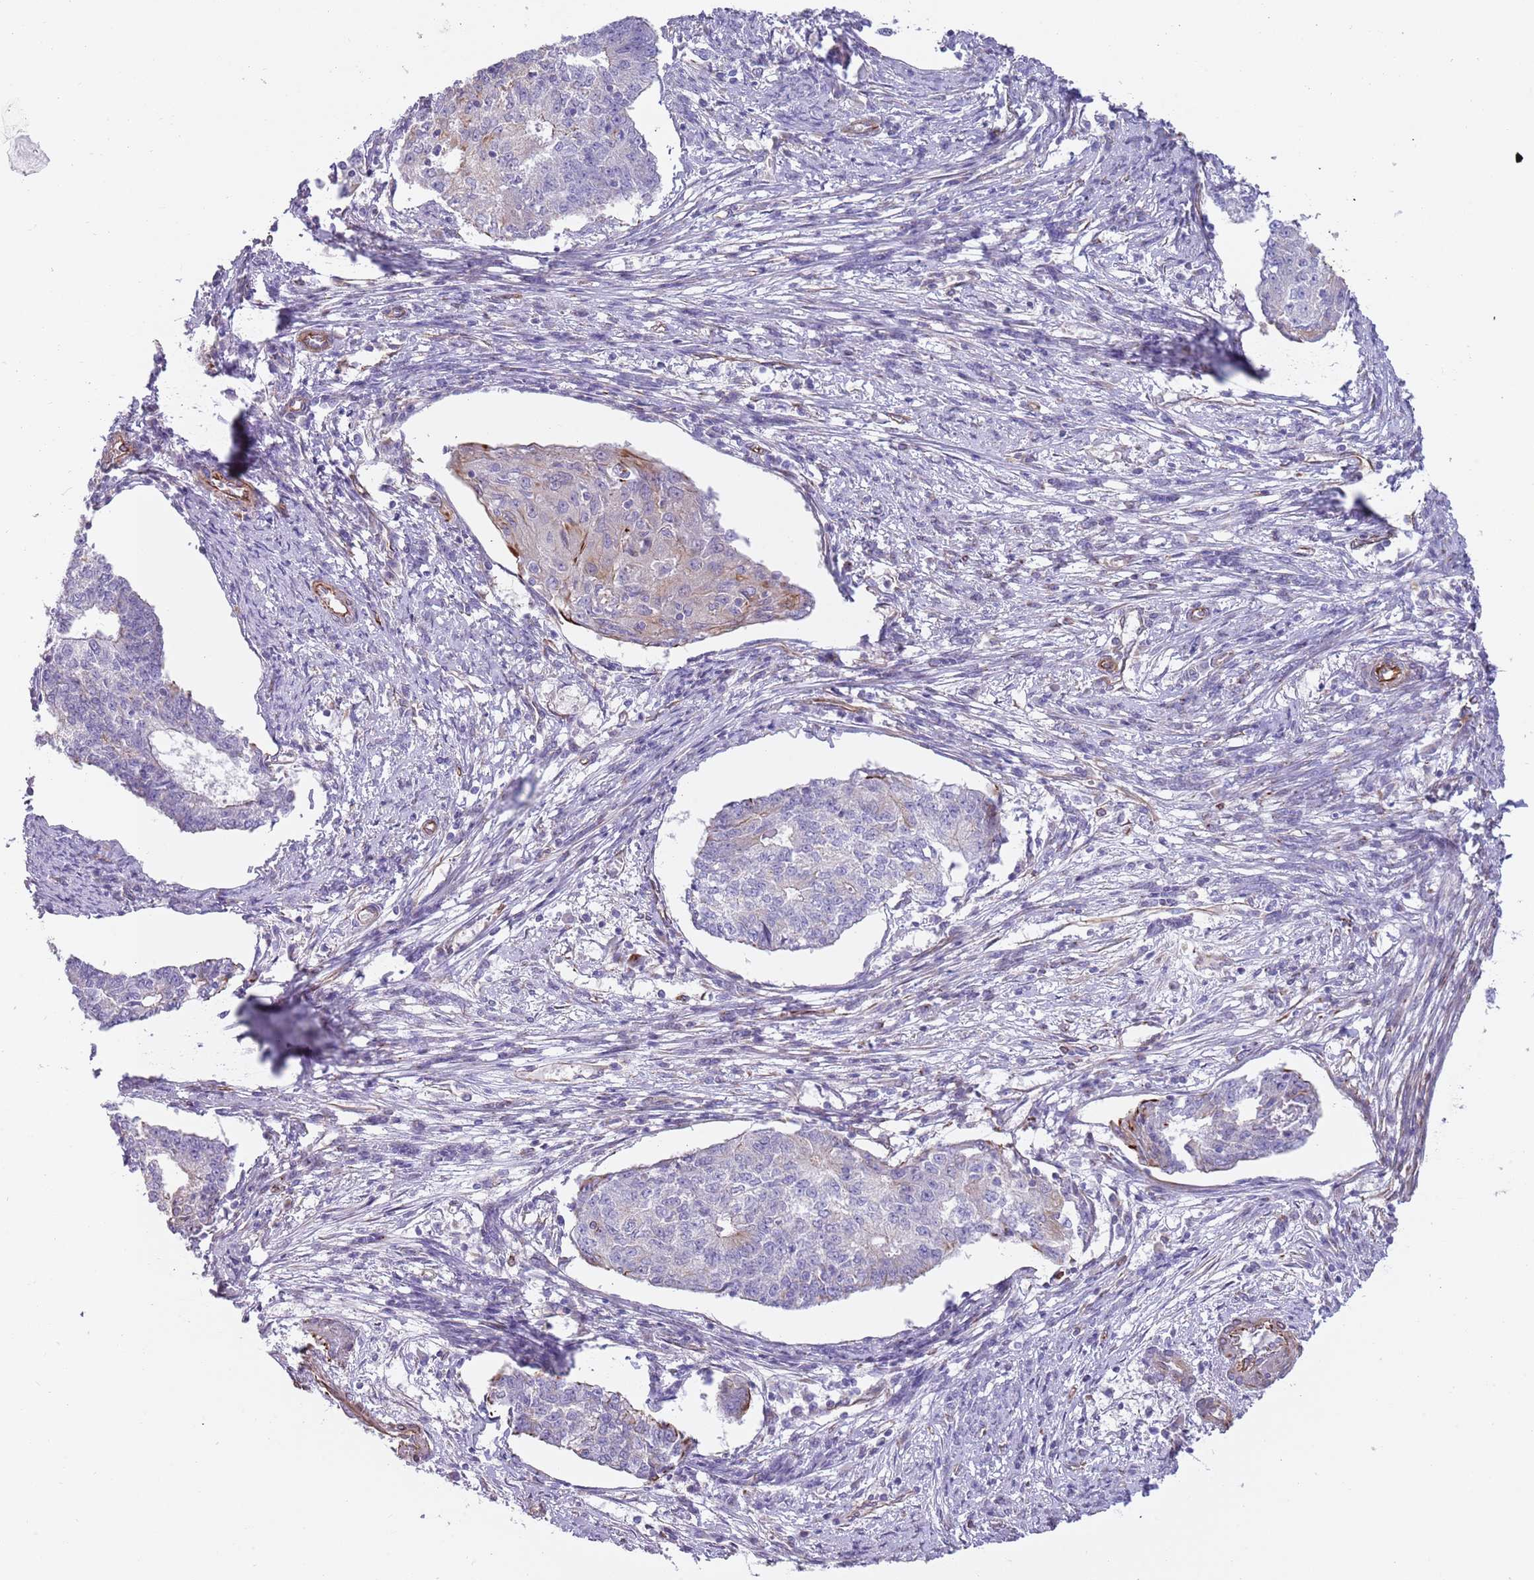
{"staining": {"intensity": "negative", "quantity": "none", "location": "none"}, "tissue": "endometrial cancer", "cell_type": "Tumor cells", "image_type": "cancer", "snomed": [{"axis": "morphology", "description": "Adenocarcinoma, NOS"}, {"axis": "topography", "description": "Endometrium"}], "caption": "A photomicrograph of human endometrial adenocarcinoma is negative for staining in tumor cells.", "gene": "MOGAT1", "patient": {"sex": "female", "age": 56}}